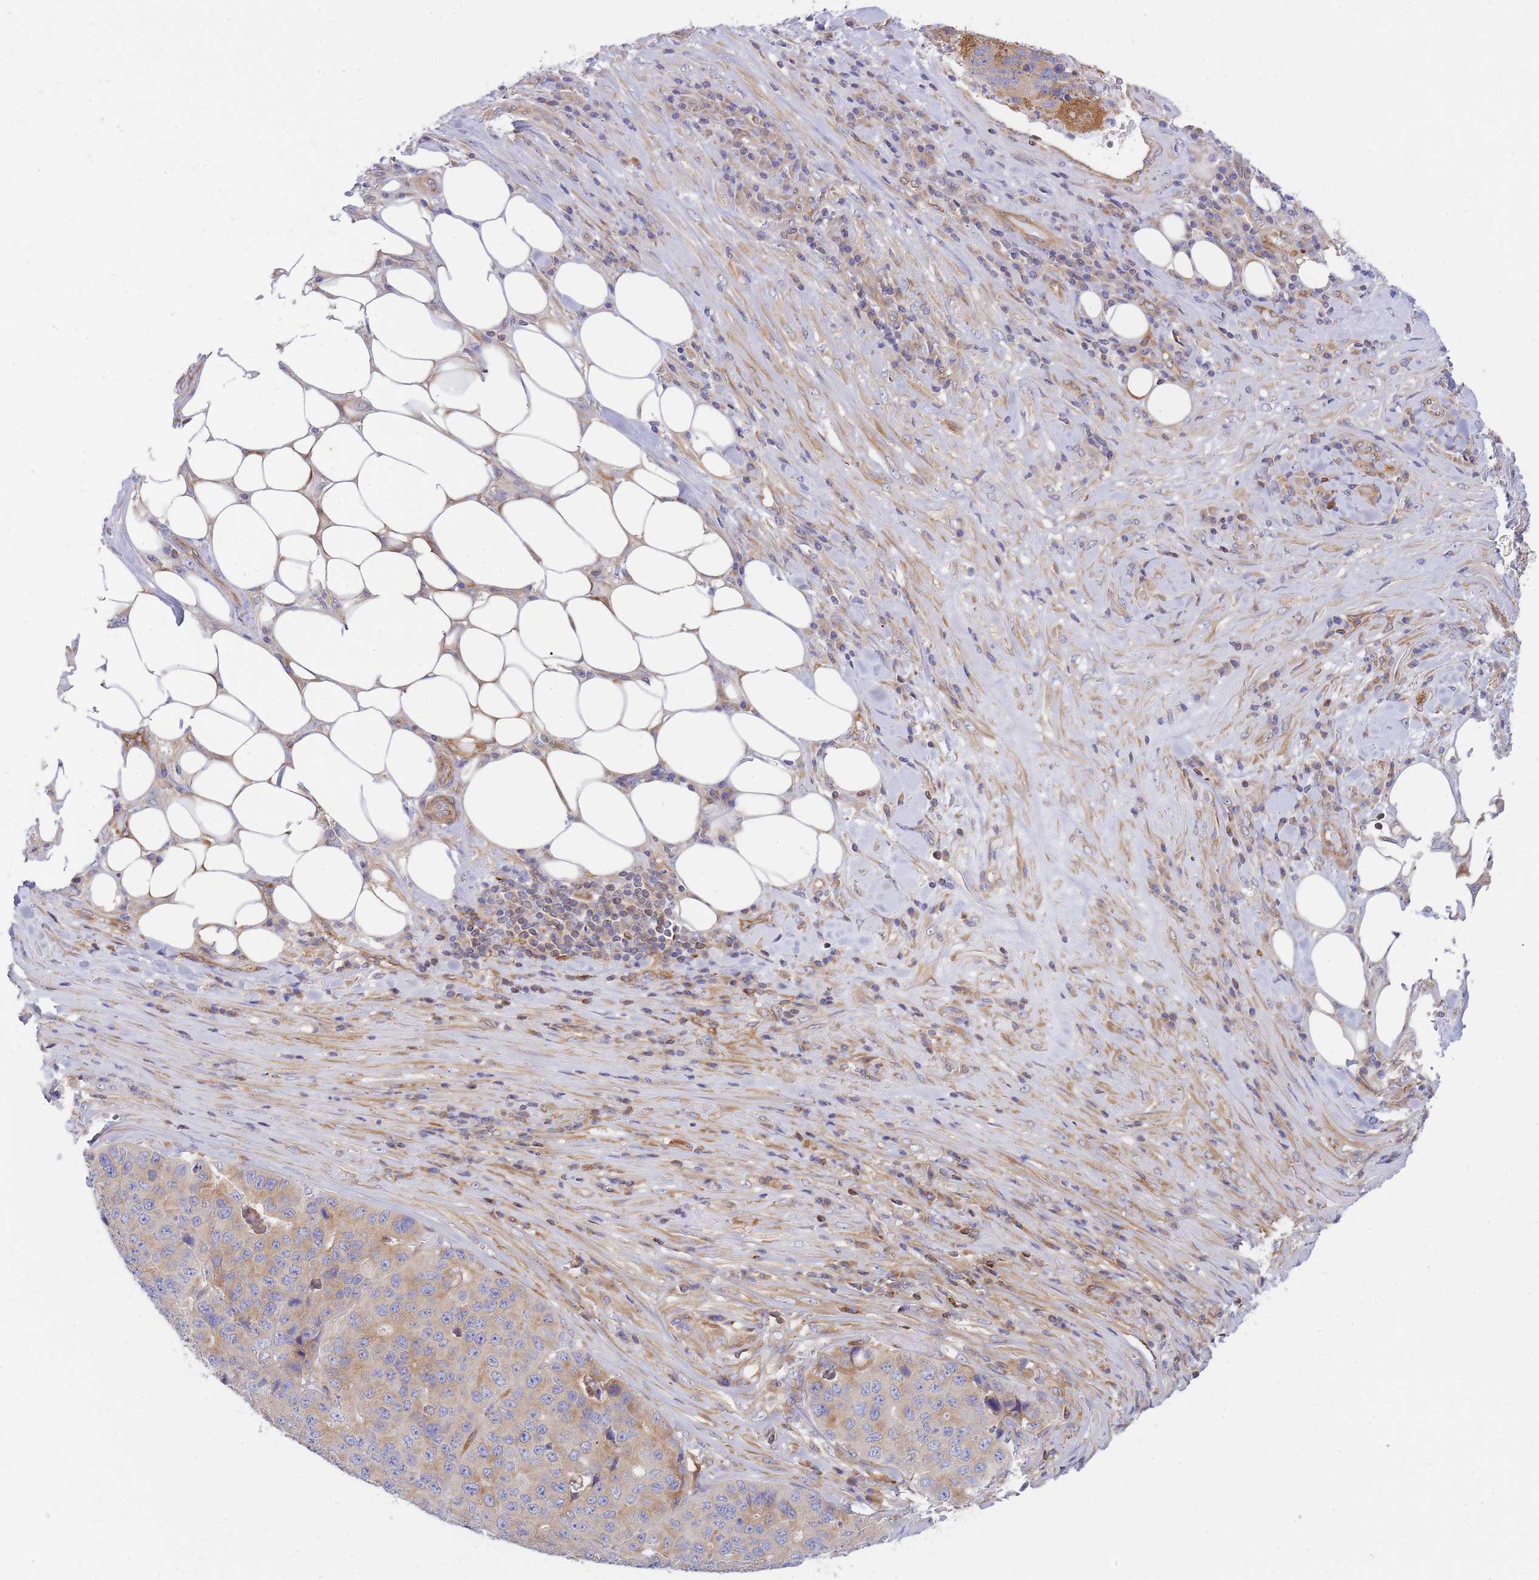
{"staining": {"intensity": "weak", "quantity": ">75%", "location": "cytoplasmic/membranous"}, "tissue": "stomach cancer", "cell_type": "Tumor cells", "image_type": "cancer", "snomed": [{"axis": "morphology", "description": "Adenocarcinoma, NOS"}, {"axis": "topography", "description": "Stomach"}], "caption": "Adenocarcinoma (stomach) stained for a protein exhibits weak cytoplasmic/membranous positivity in tumor cells.", "gene": "REM1", "patient": {"sex": "male", "age": 71}}